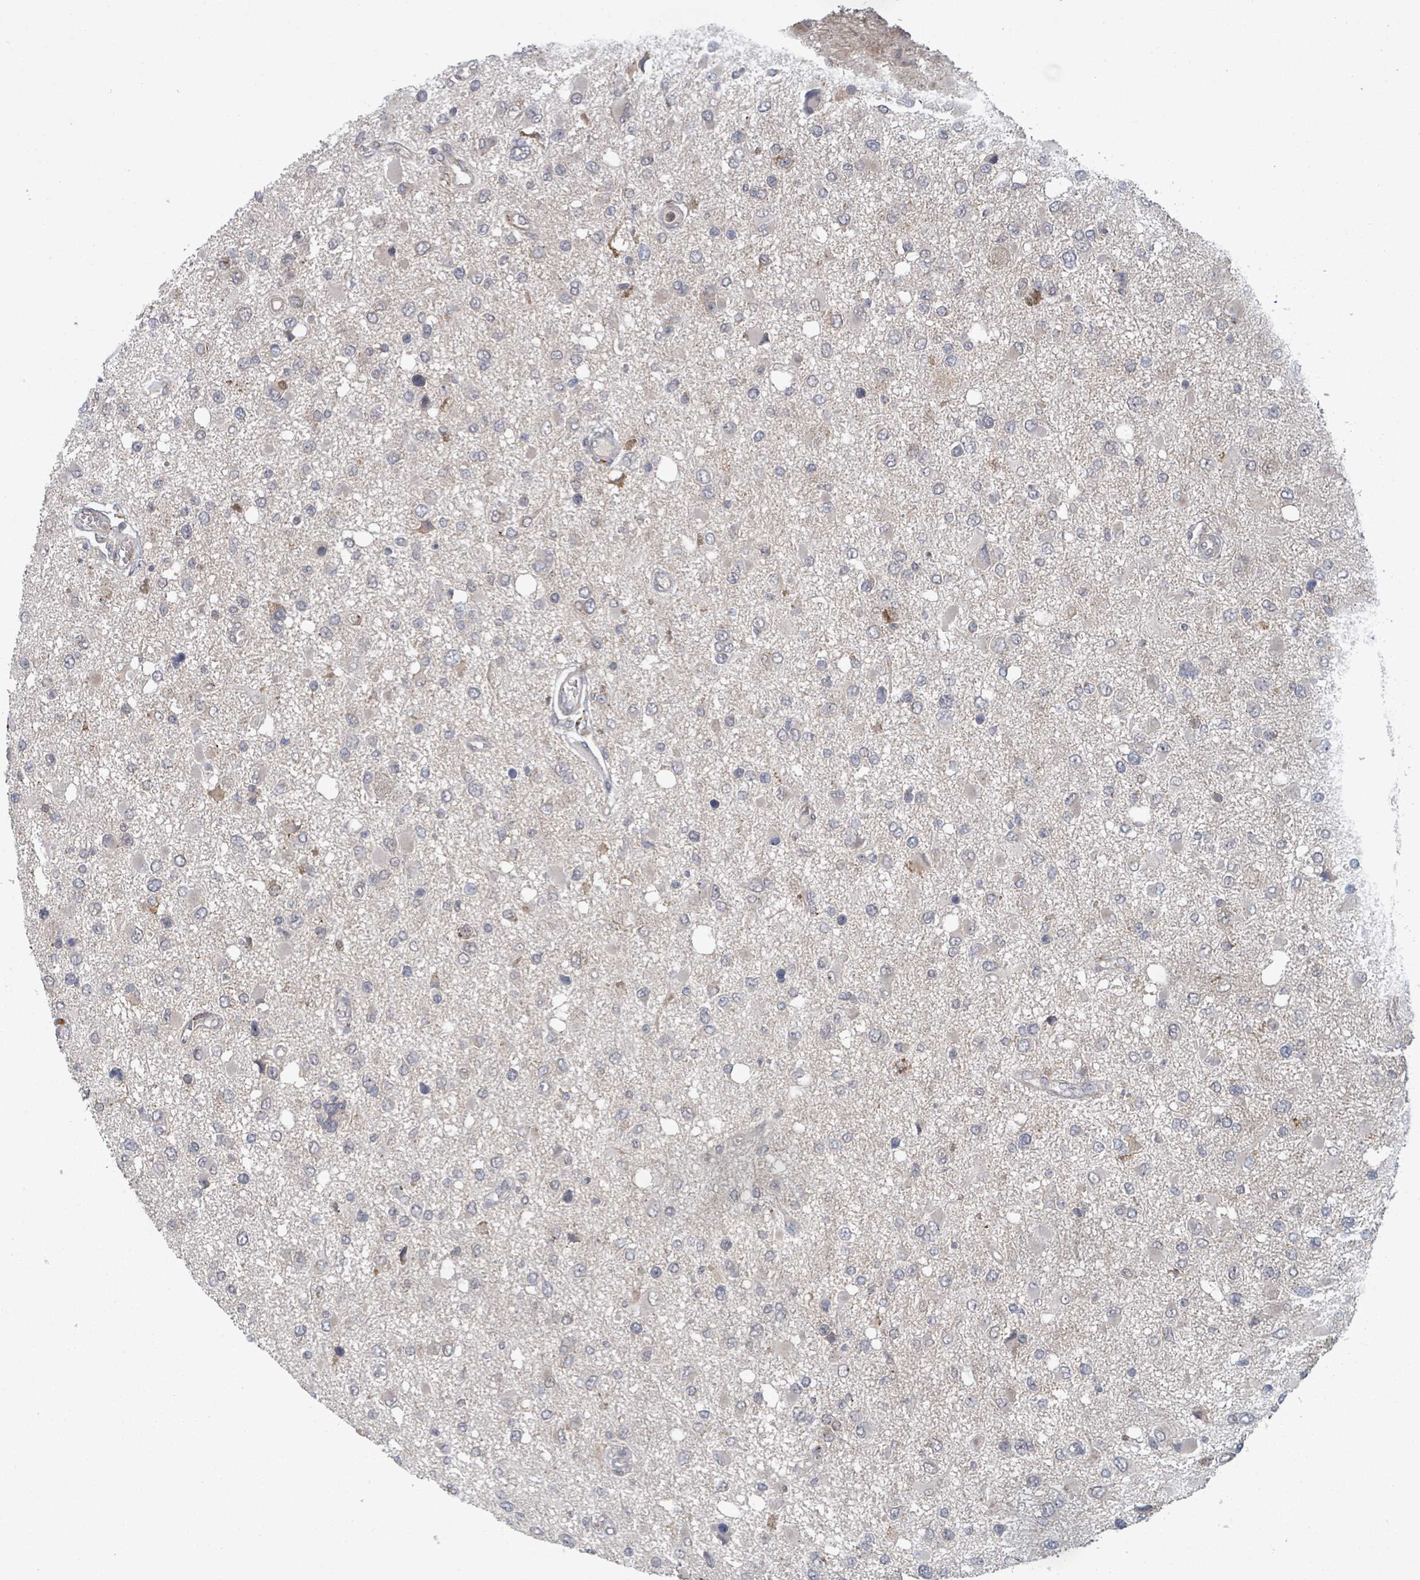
{"staining": {"intensity": "negative", "quantity": "none", "location": "none"}, "tissue": "glioma", "cell_type": "Tumor cells", "image_type": "cancer", "snomed": [{"axis": "morphology", "description": "Glioma, malignant, High grade"}, {"axis": "topography", "description": "Brain"}], "caption": "Malignant high-grade glioma was stained to show a protein in brown. There is no significant staining in tumor cells.", "gene": "SHROOM2", "patient": {"sex": "male", "age": 53}}